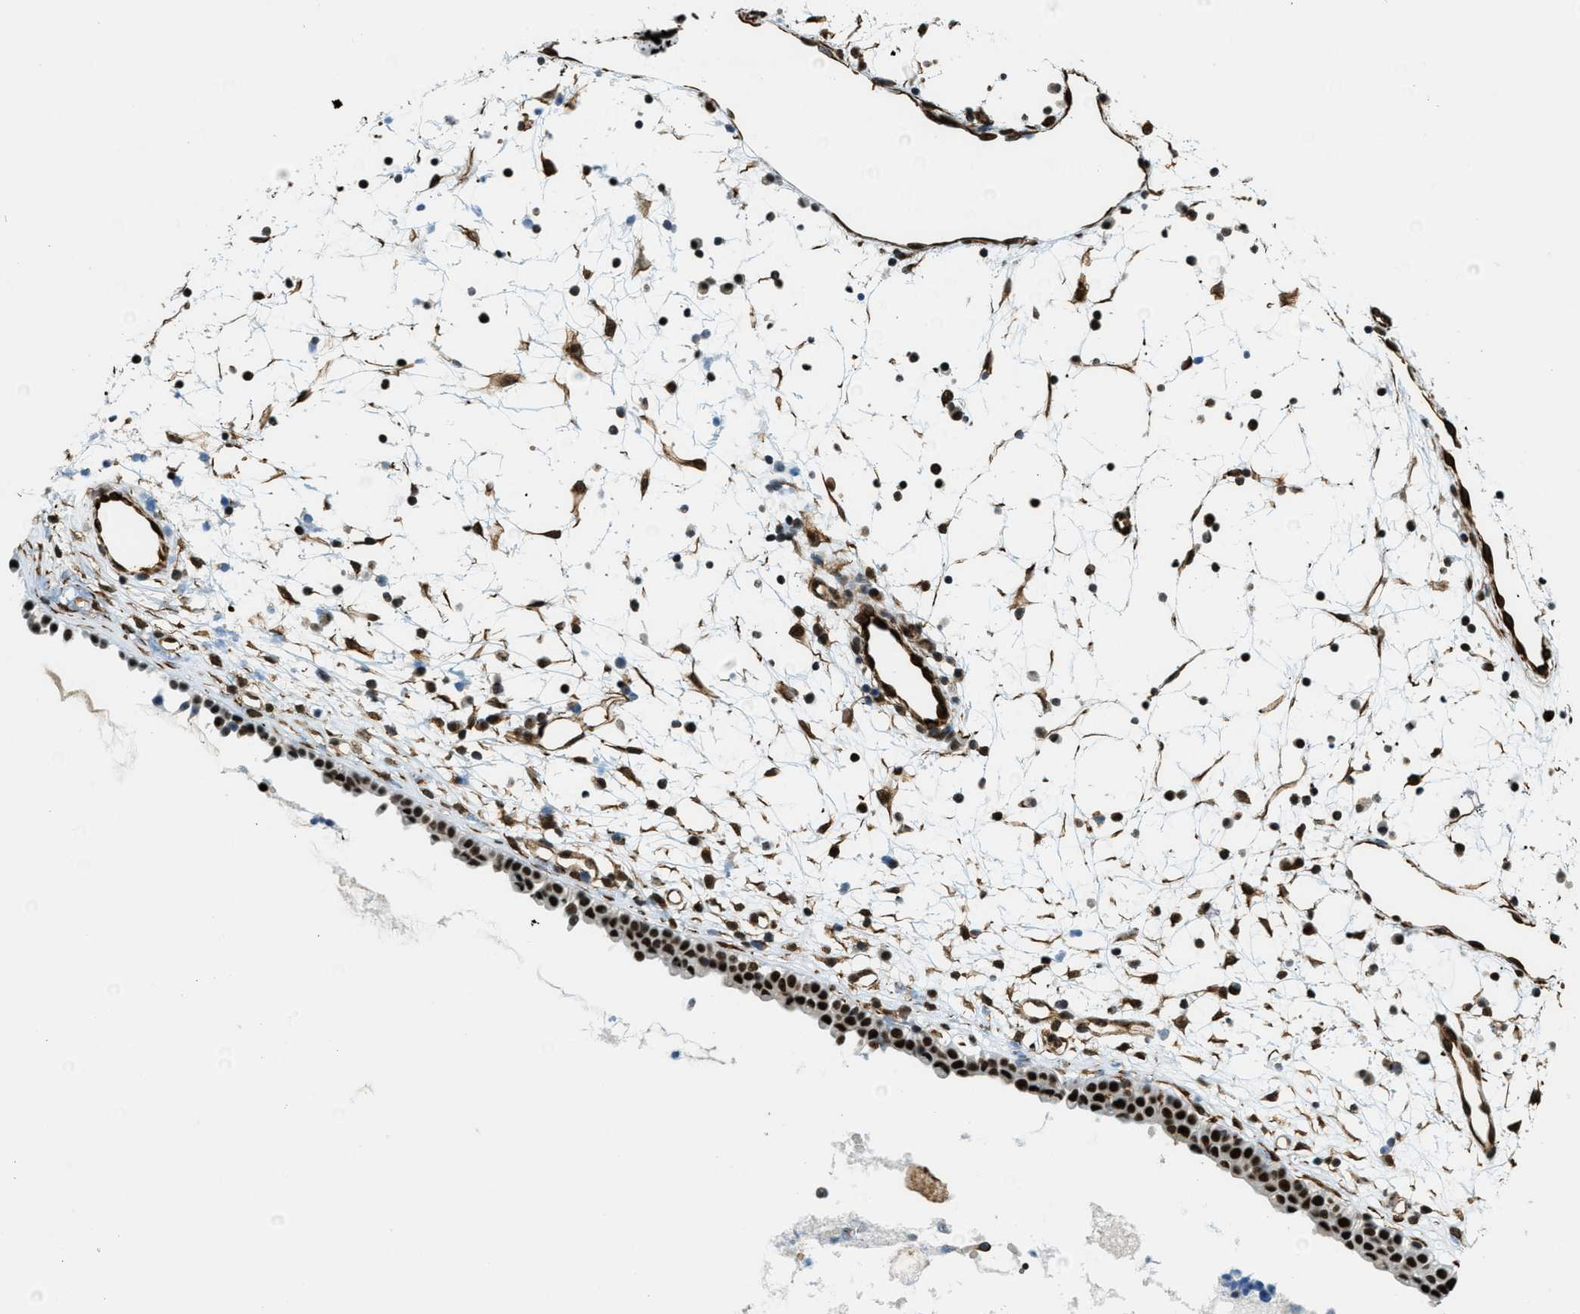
{"staining": {"intensity": "strong", "quantity": ">75%", "location": "nuclear"}, "tissue": "nasopharynx", "cell_type": "Respiratory epithelial cells", "image_type": "normal", "snomed": [{"axis": "morphology", "description": "Normal tissue, NOS"}, {"axis": "topography", "description": "Nasopharynx"}], "caption": "A photomicrograph showing strong nuclear staining in about >75% of respiratory epithelial cells in normal nasopharynx, as visualized by brown immunohistochemical staining.", "gene": "ZFR", "patient": {"sex": "male", "age": 21}}